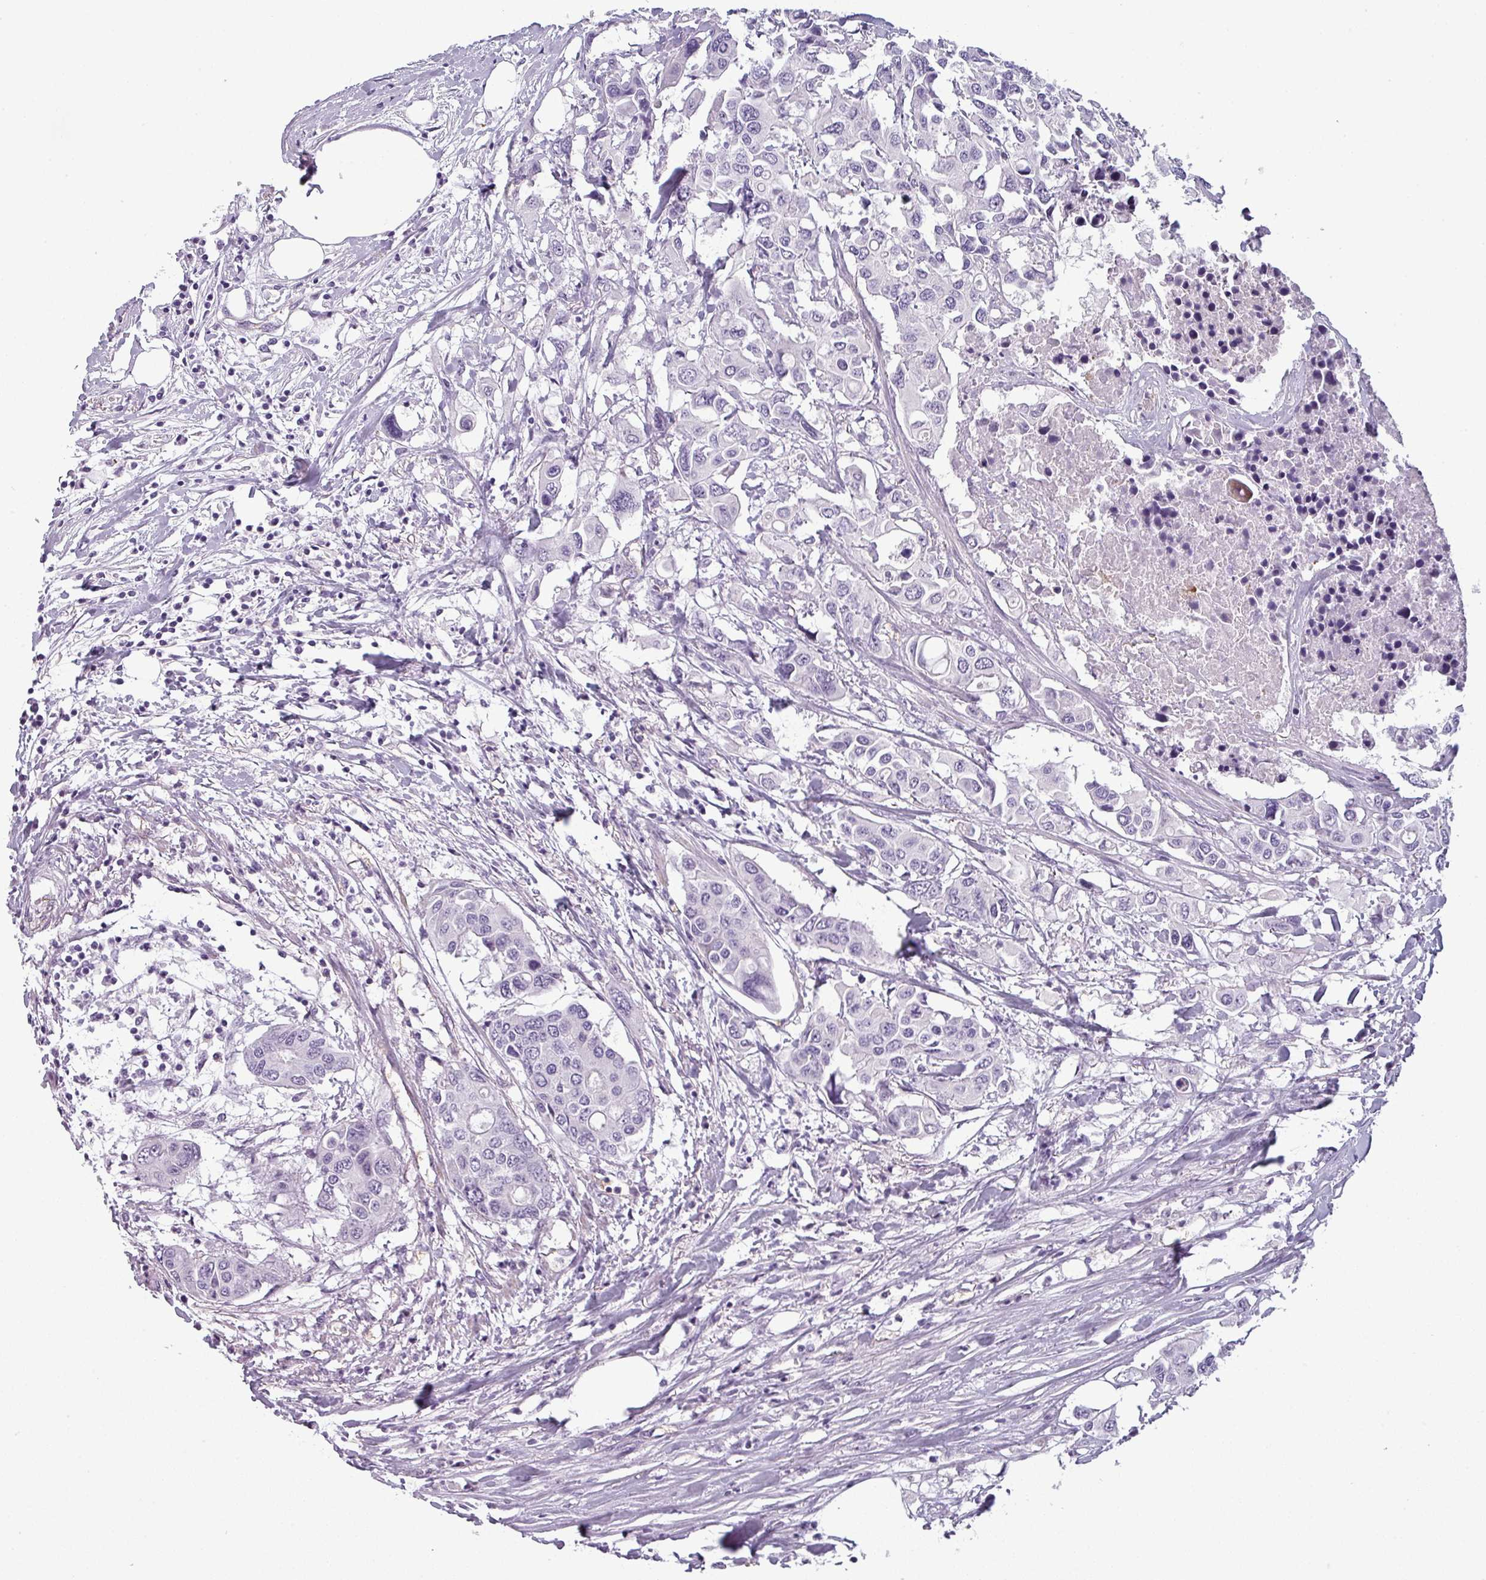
{"staining": {"intensity": "negative", "quantity": "none", "location": "none"}, "tissue": "colorectal cancer", "cell_type": "Tumor cells", "image_type": "cancer", "snomed": [{"axis": "morphology", "description": "Adenocarcinoma, NOS"}, {"axis": "topography", "description": "Colon"}], "caption": "A photomicrograph of human colorectal adenocarcinoma is negative for staining in tumor cells.", "gene": "AREL1", "patient": {"sex": "male", "age": 77}}